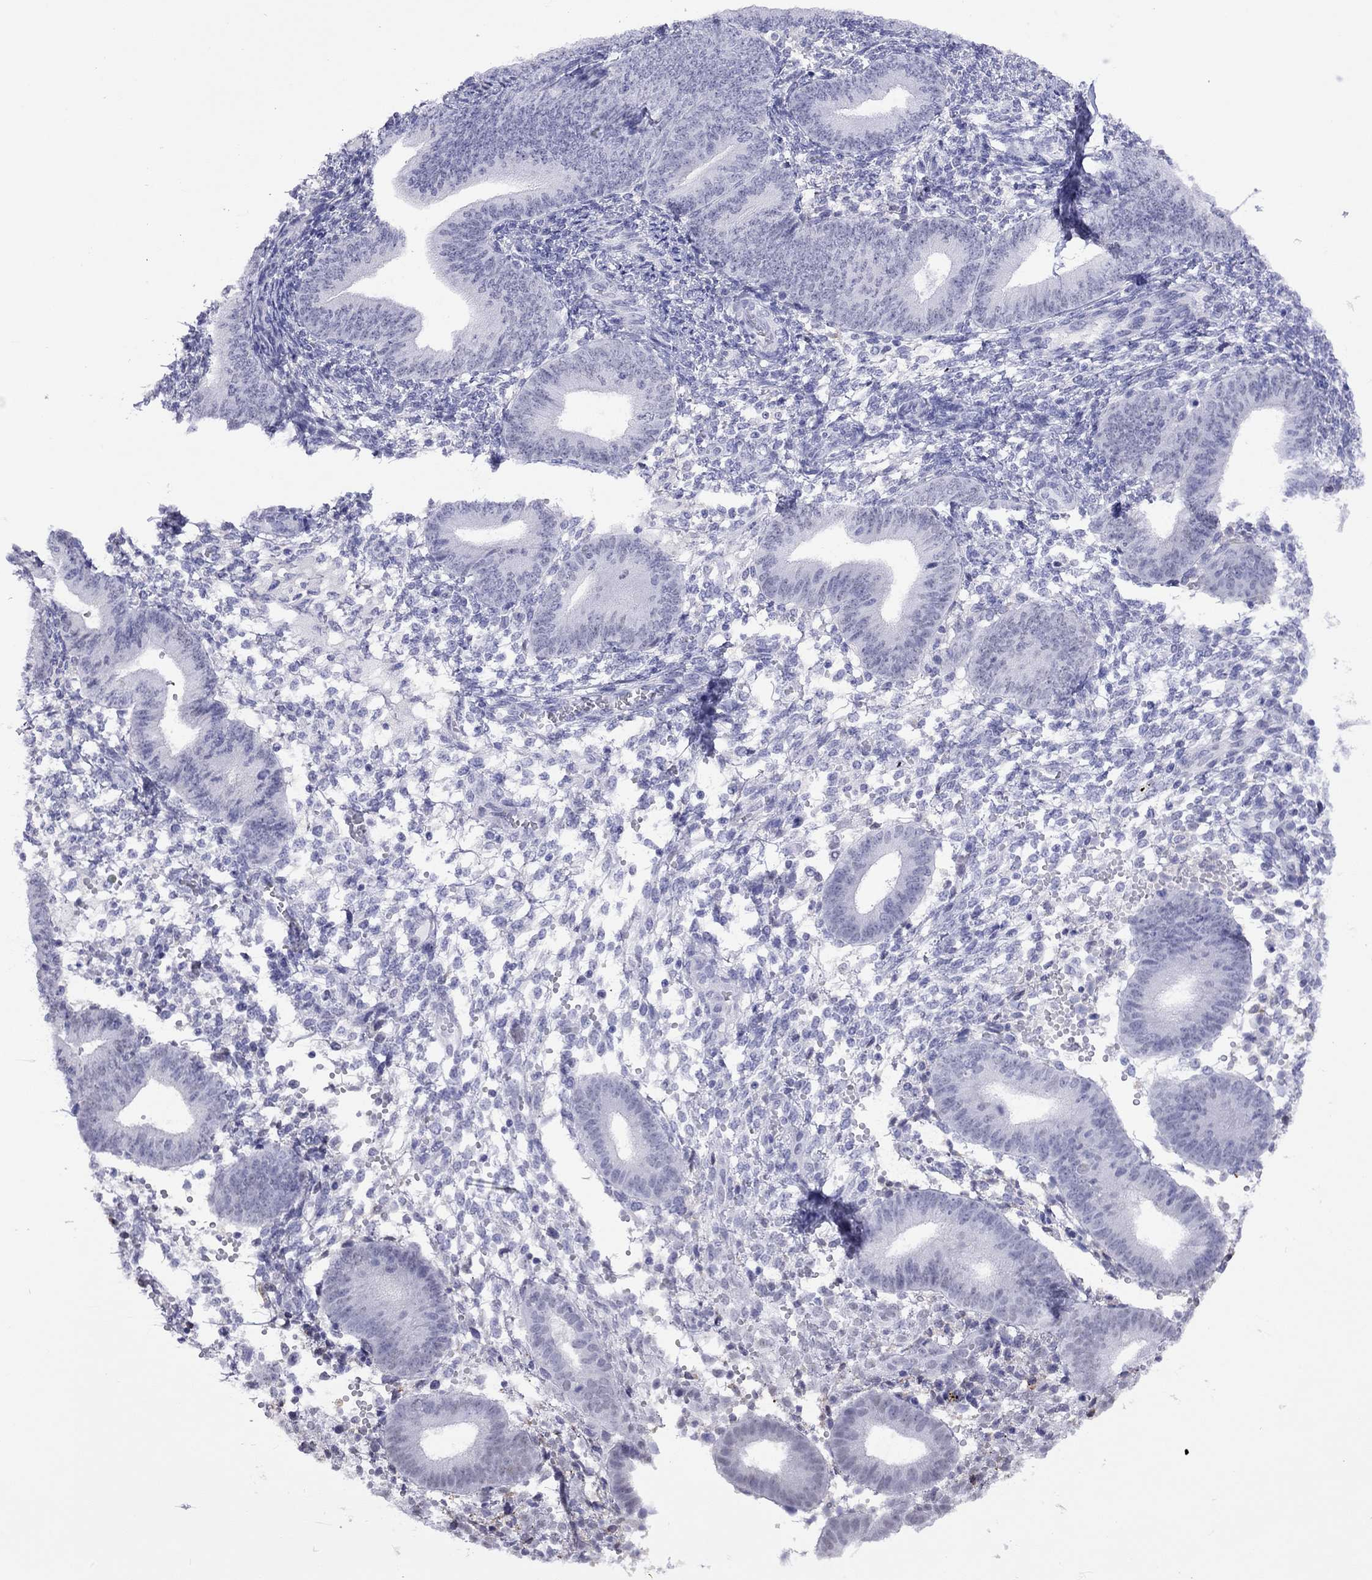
{"staining": {"intensity": "negative", "quantity": "none", "location": "none"}, "tissue": "endometrium", "cell_type": "Cells in endometrial stroma", "image_type": "normal", "snomed": [{"axis": "morphology", "description": "Normal tissue, NOS"}, {"axis": "topography", "description": "Endometrium"}], "caption": "A high-resolution image shows IHC staining of normal endometrium, which reveals no significant positivity in cells in endometrial stroma.", "gene": "SLC30A8", "patient": {"sex": "female", "age": 39}}